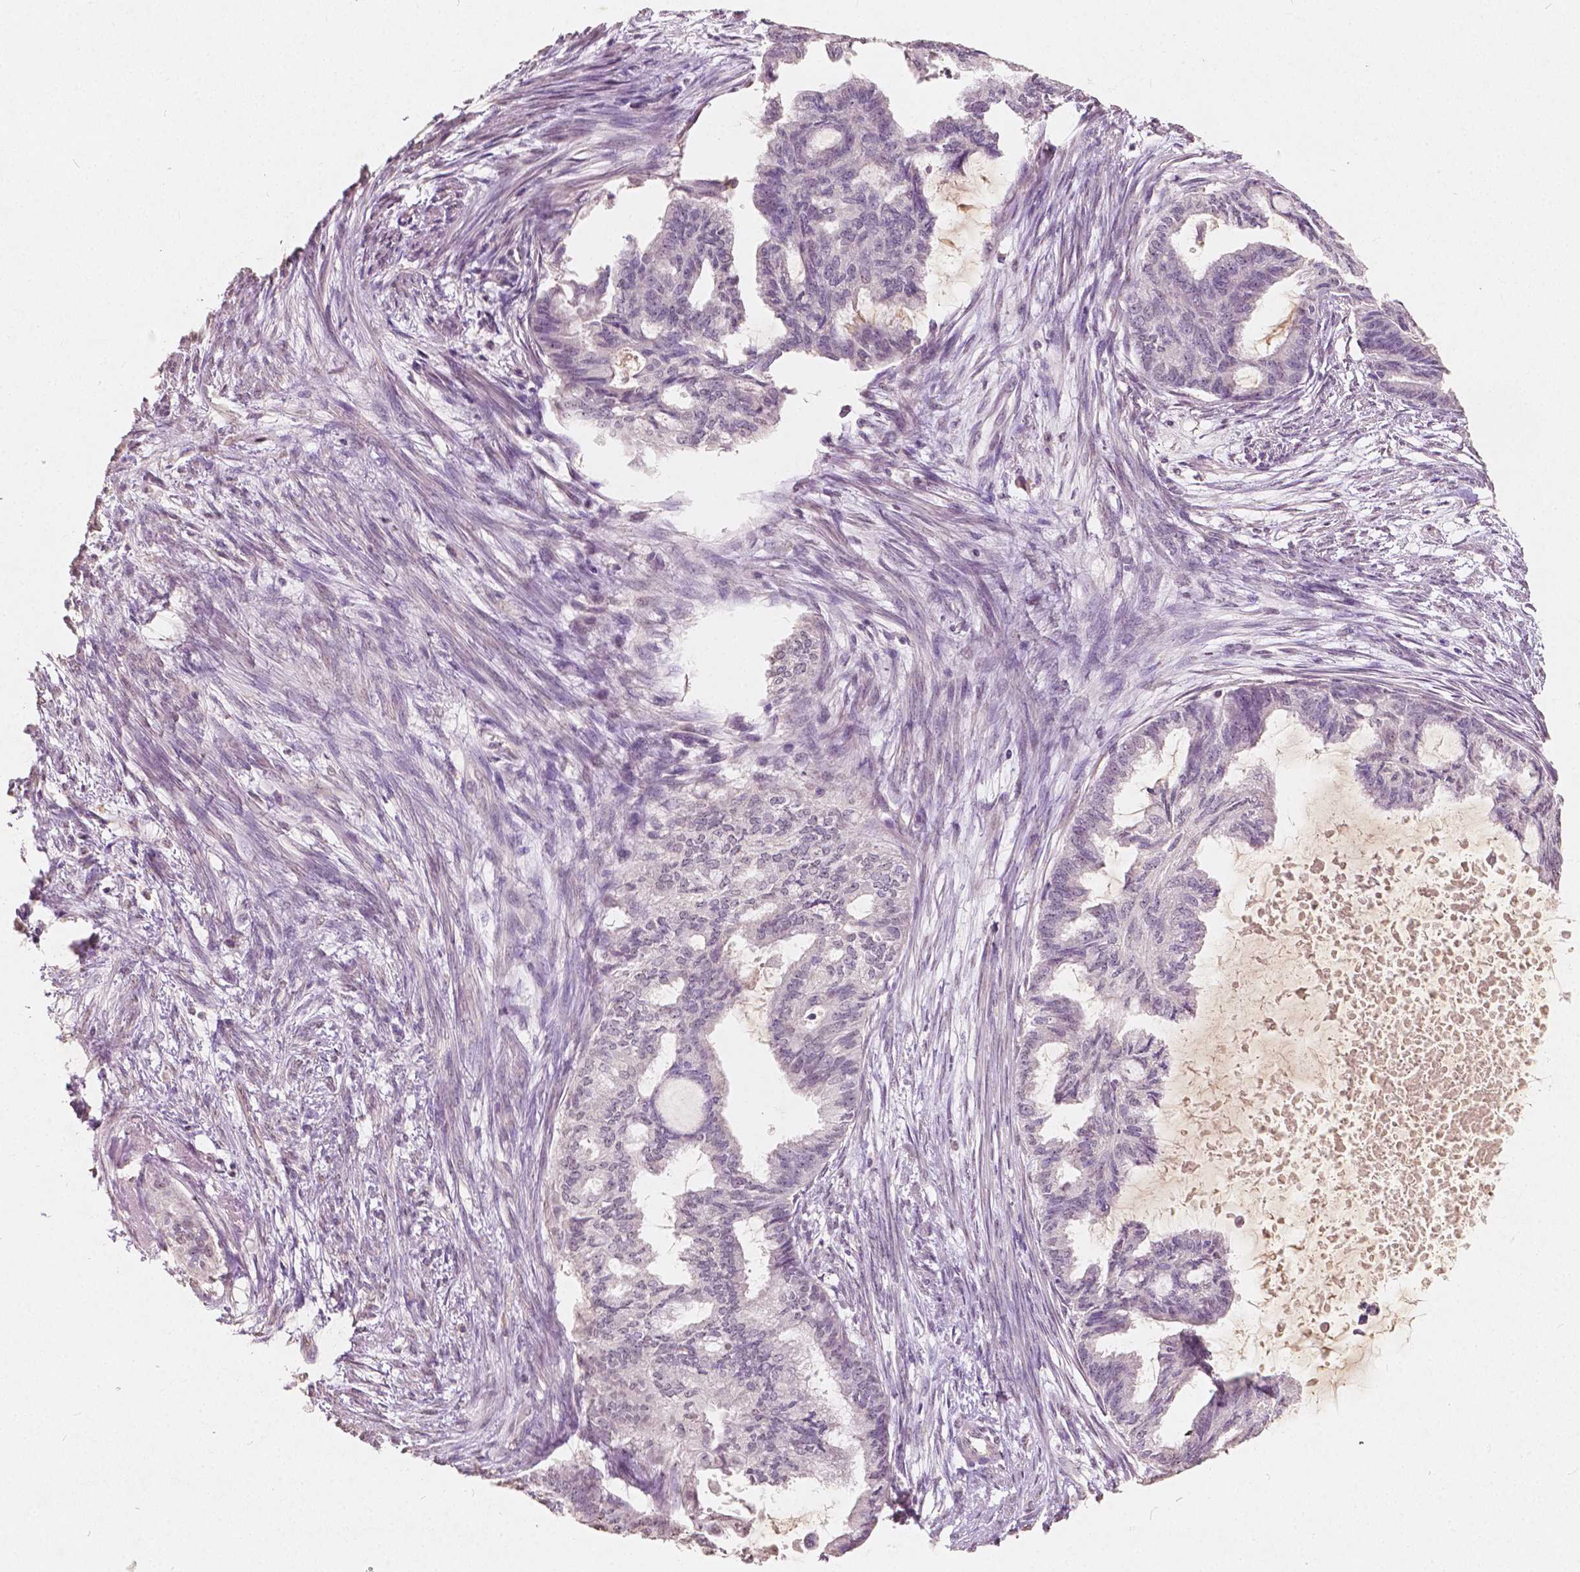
{"staining": {"intensity": "weak", "quantity": "<25%", "location": "nuclear"}, "tissue": "endometrial cancer", "cell_type": "Tumor cells", "image_type": "cancer", "snomed": [{"axis": "morphology", "description": "Adenocarcinoma, NOS"}, {"axis": "topography", "description": "Endometrium"}], "caption": "DAB immunohistochemical staining of human endometrial adenocarcinoma shows no significant expression in tumor cells.", "gene": "SOX15", "patient": {"sex": "female", "age": 86}}